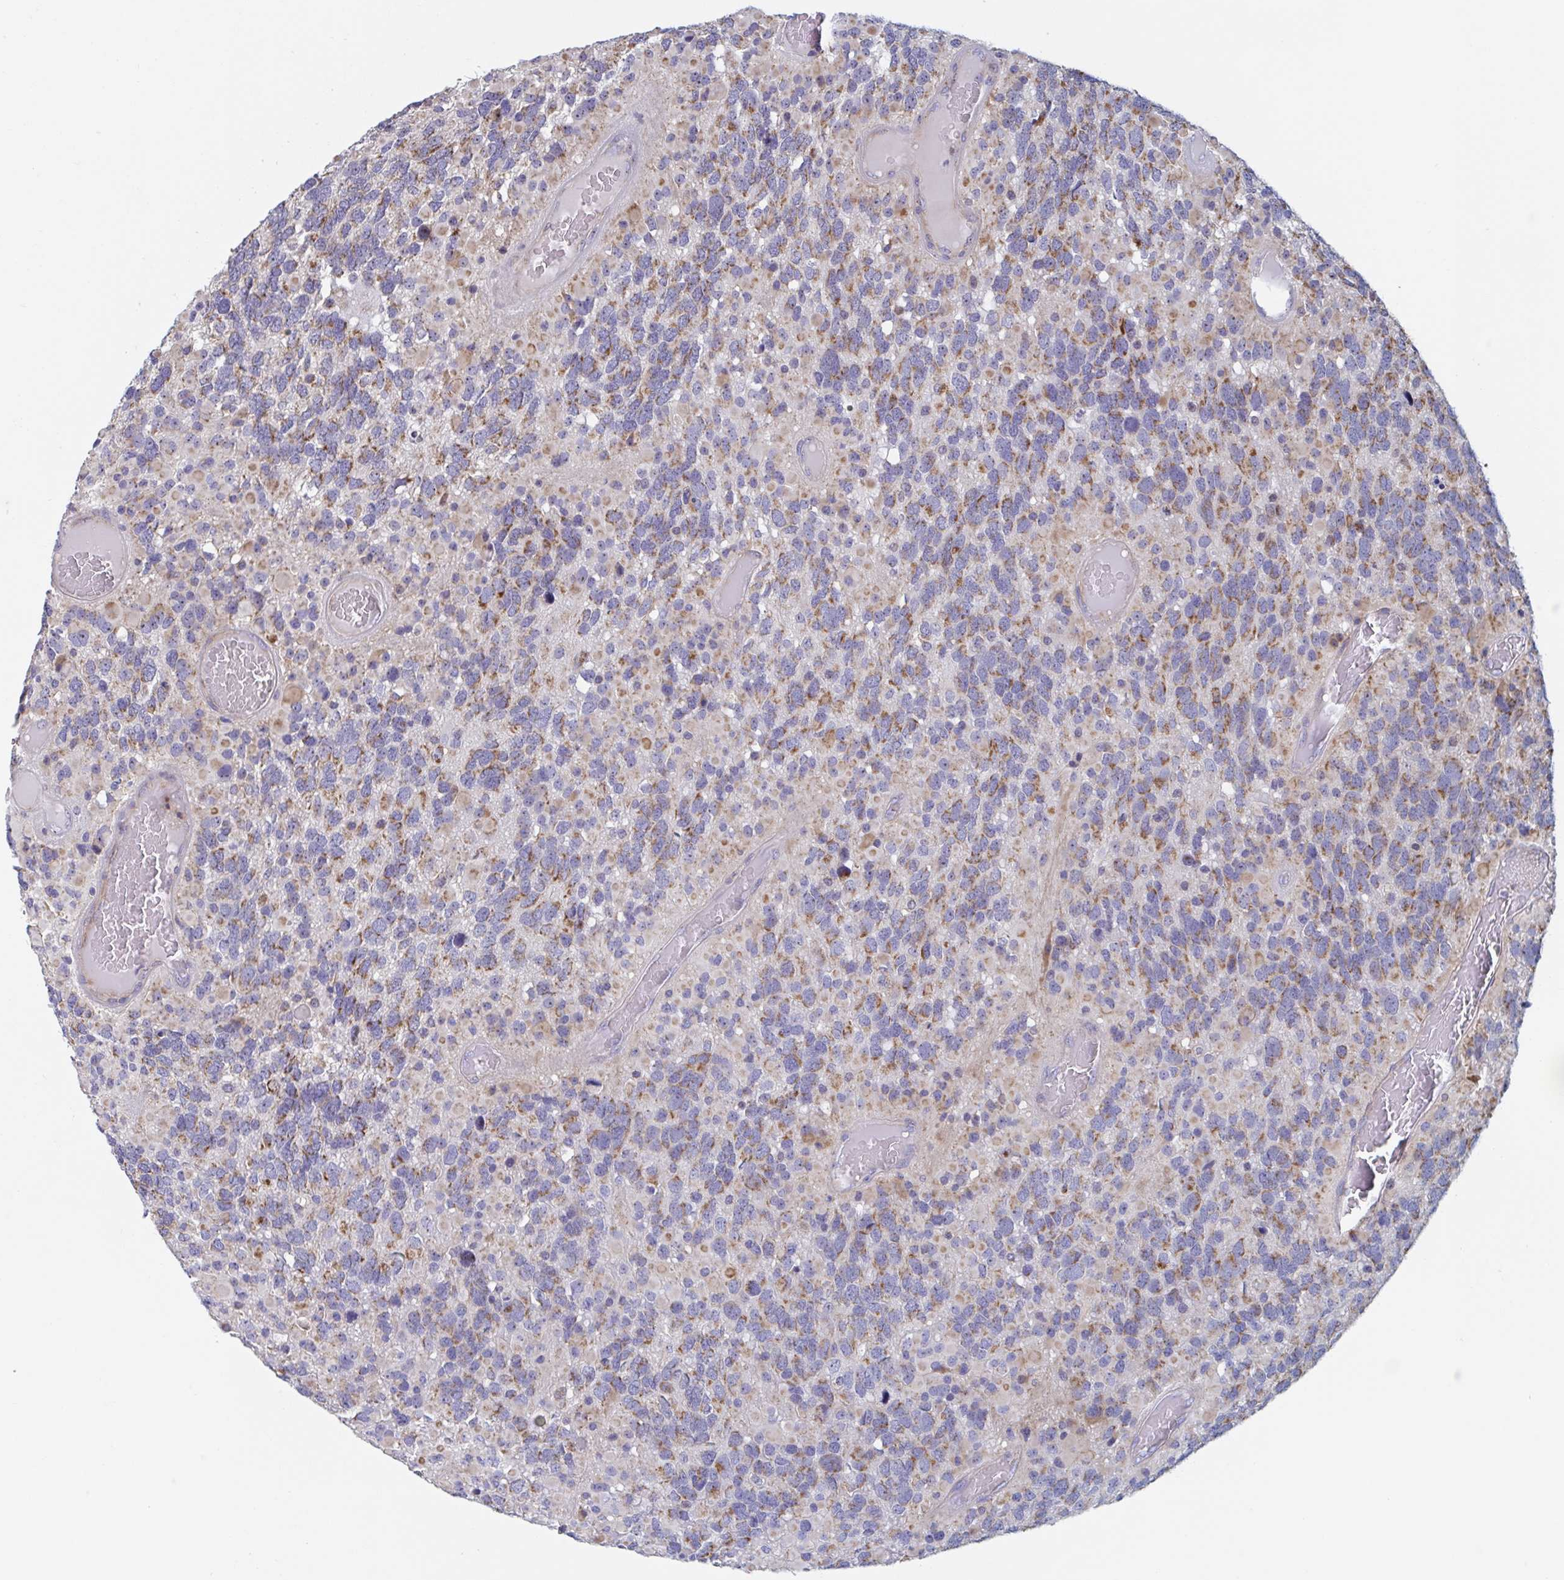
{"staining": {"intensity": "moderate", "quantity": ">75%", "location": "cytoplasmic/membranous"}, "tissue": "glioma", "cell_type": "Tumor cells", "image_type": "cancer", "snomed": [{"axis": "morphology", "description": "Glioma, malignant, High grade"}, {"axis": "topography", "description": "Brain"}], "caption": "Immunohistochemistry (IHC) (DAB) staining of human glioma exhibits moderate cytoplasmic/membranous protein positivity in approximately >75% of tumor cells. The staining was performed using DAB (3,3'-diaminobenzidine) to visualize the protein expression in brown, while the nuclei were stained in blue with hematoxylin (Magnification: 20x).", "gene": "MRPL53", "patient": {"sex": "female", "age": 40}}